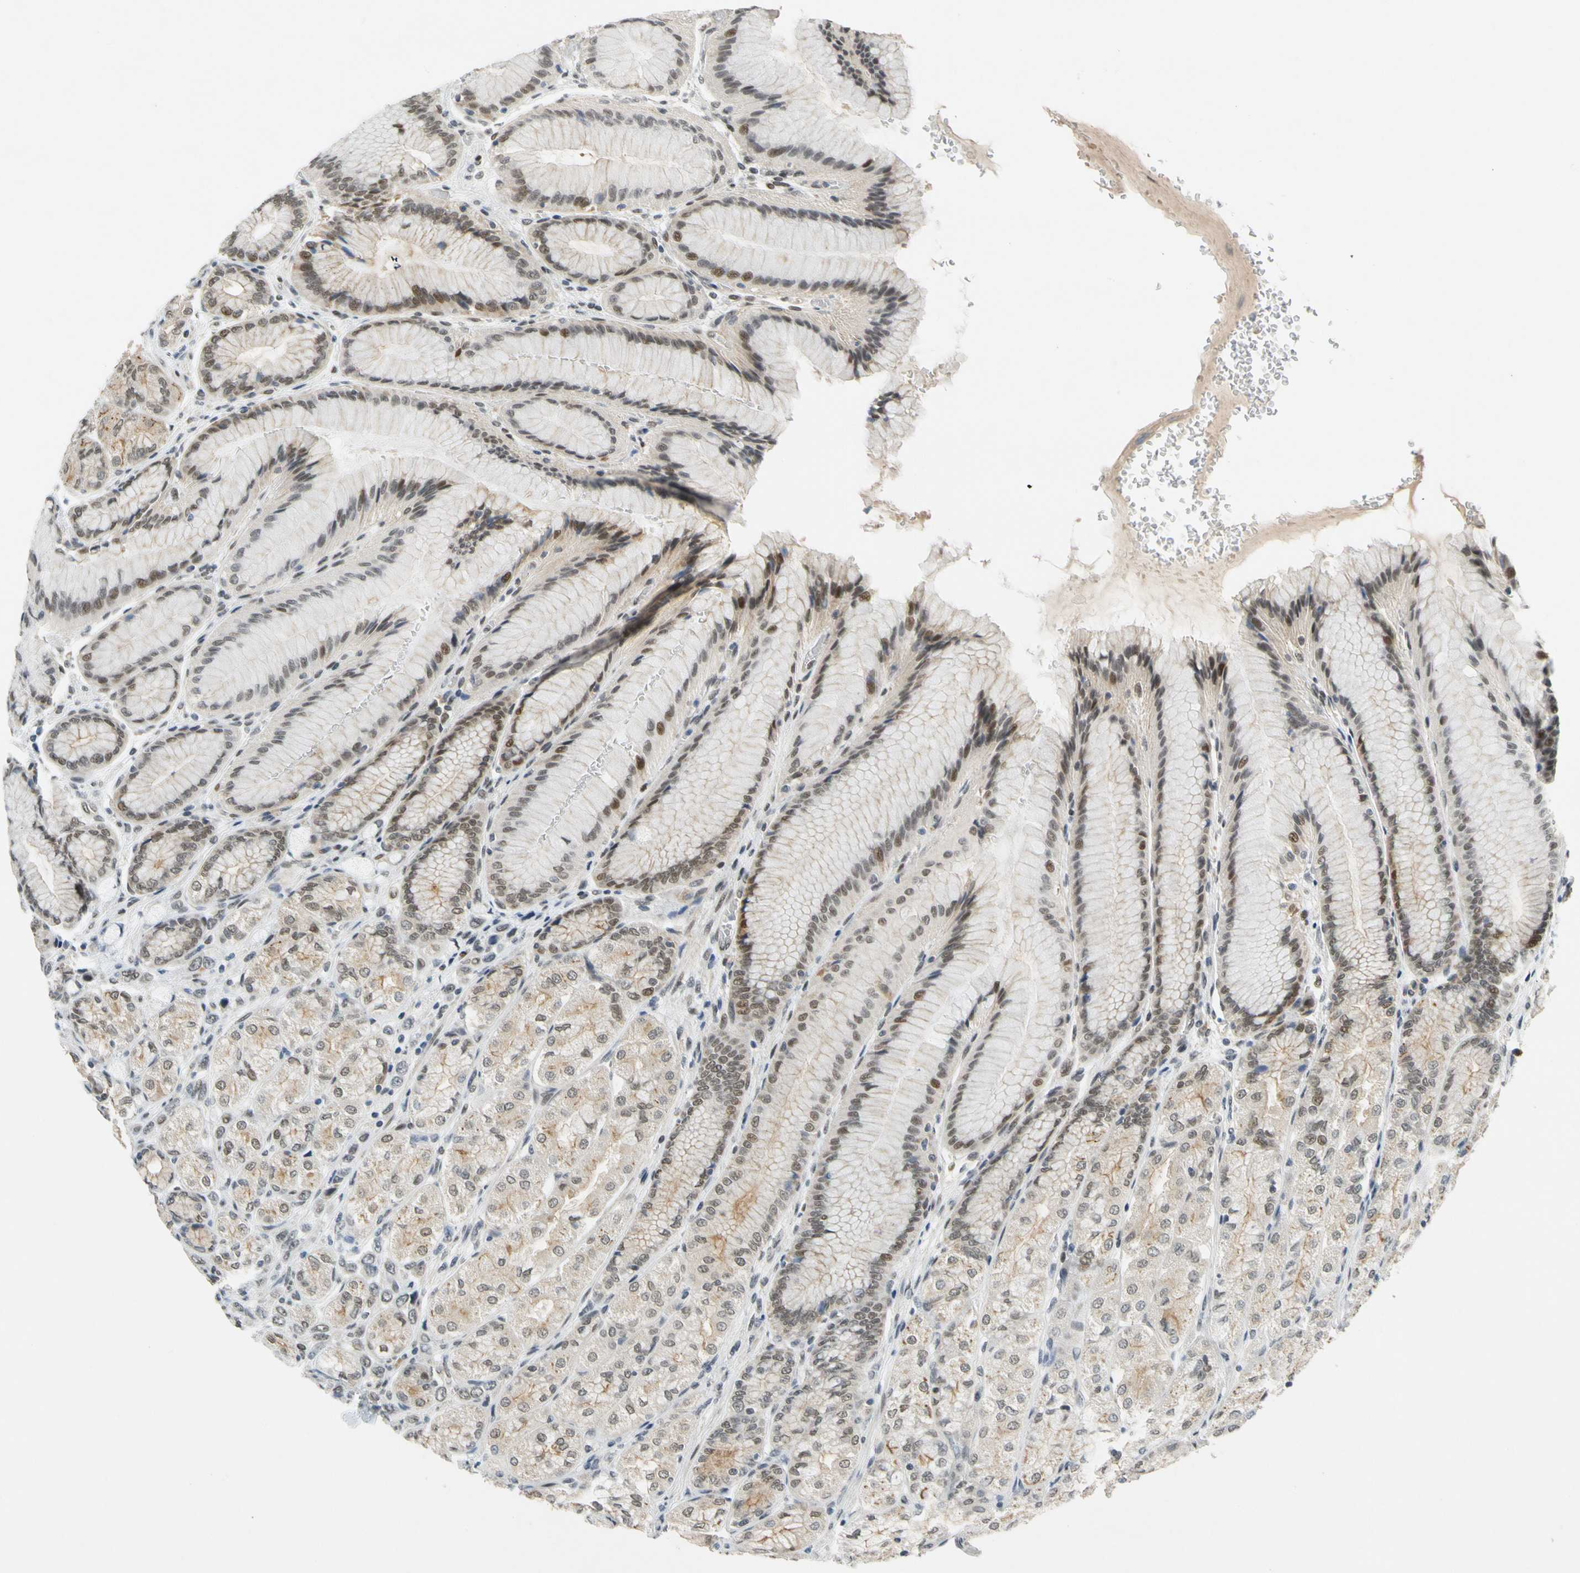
{"staining": {"intensity": "moderate", "quantity": ">75%", "location": "cytoplasmic/membranous,nuclear"}, "tissue": "stomach", "cell_type": "Glandular cells", "image_type": "normal", "snomed": [{"axis": "morphology", "description": "Normal tissue, NOS"}, {"axis": "morphology", "description": "Adenocarcinoma, NOS"}, {"axis": "topography", "description": "Stomach"}, {"axis": "topography", "description": "Stomach, lower"}], "caption": "This micrograph demonstrates IHC staining of benign human stomach, with medium moderate cytoplasmic/membranous,nuclear expression in approximately >75% of glandular cells.", "gene": "POGZ", "patient": {"sex": "female", "age": 65}}